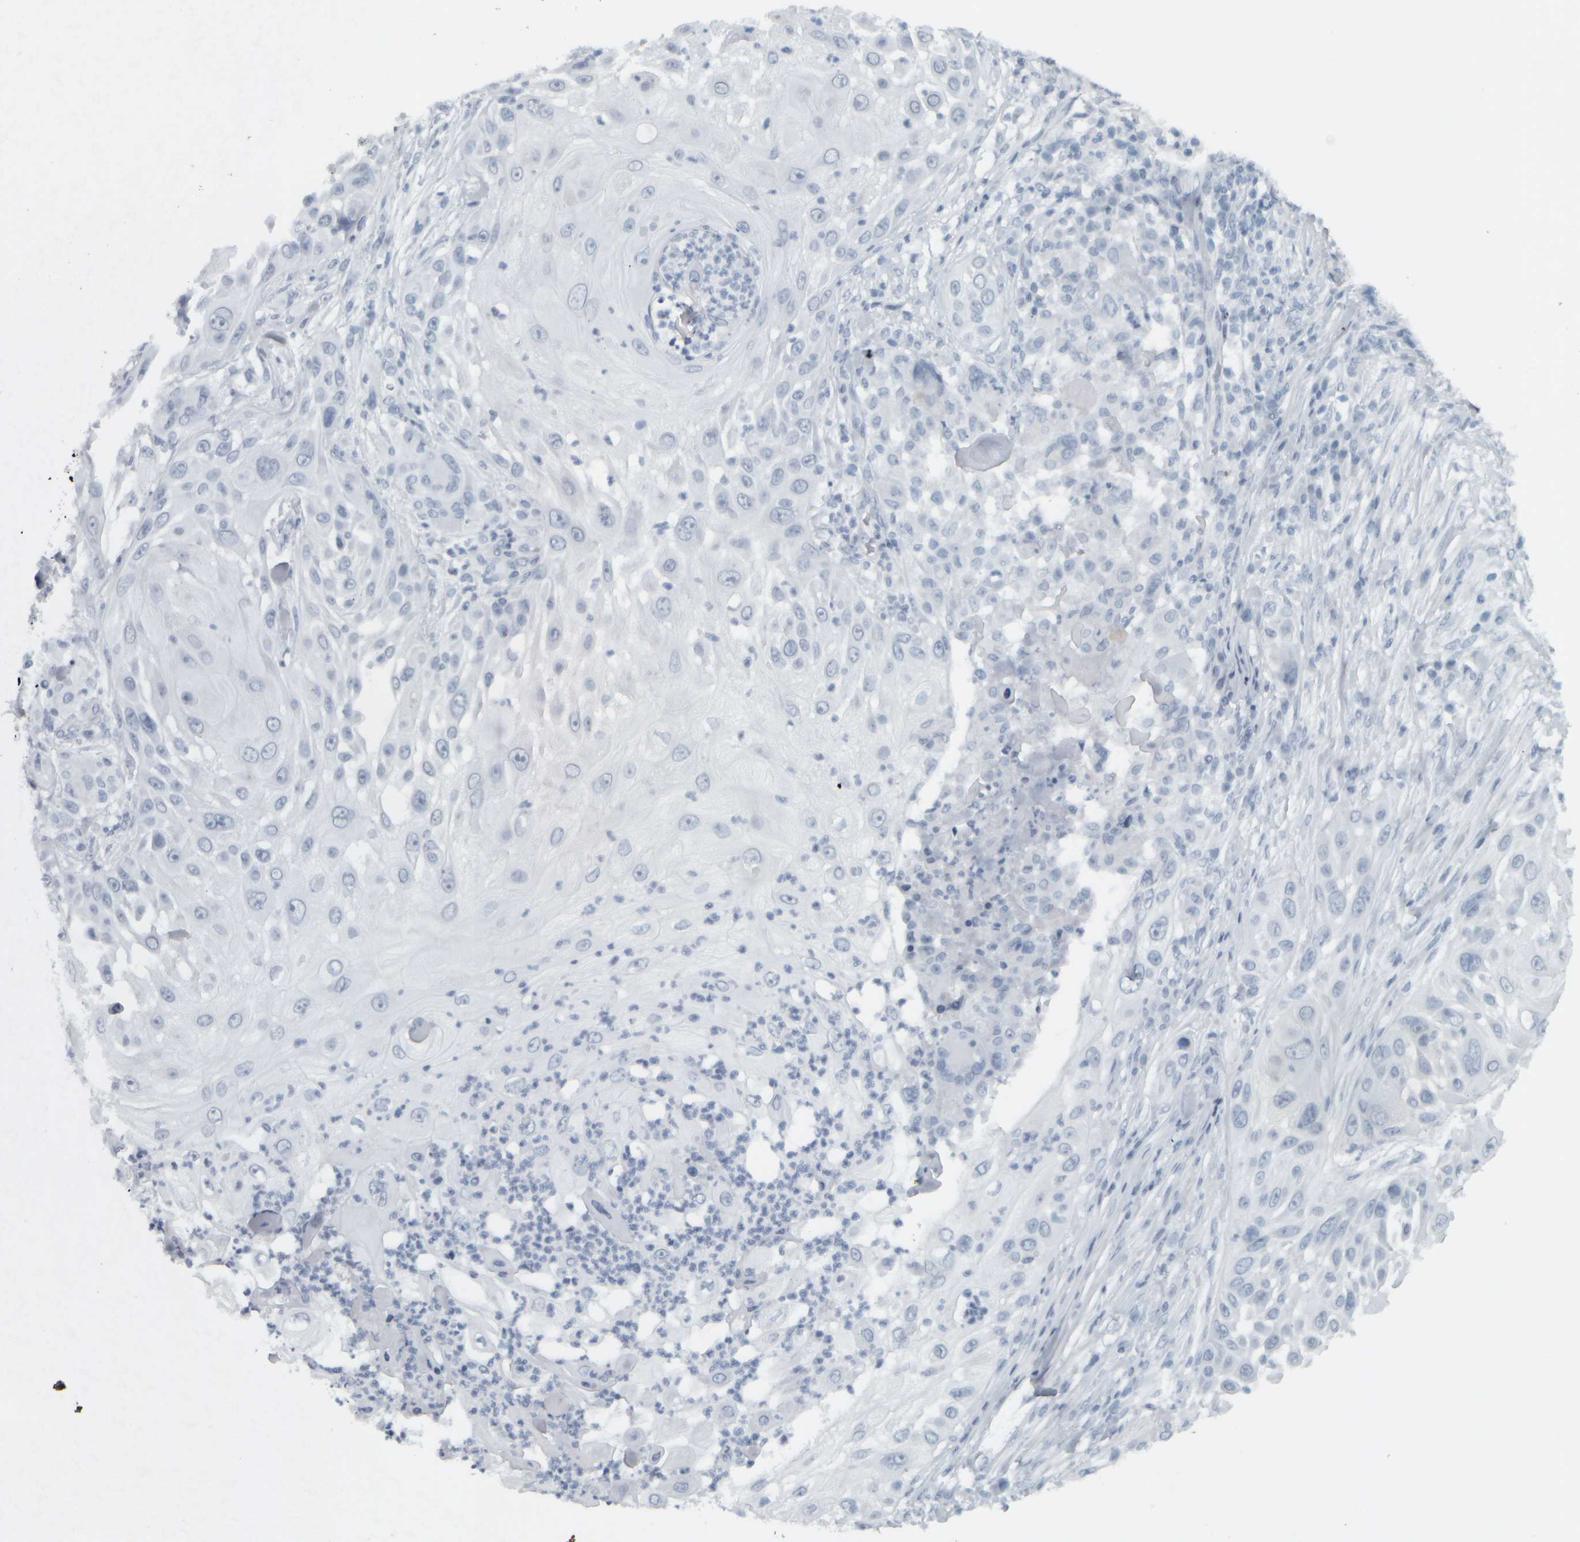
{"staining": {"intensity": "negative", "quantity": "none", "location": "none"}, "tissue": "skin cancer", "cell_type": "Tumor cells", "image_type": "cancer", "snomed": [{"axis": "morphology", "description": "Squamous cell carcinoma, NOS"}, {"axis": "topography", "description": "Skin"}], "caption": "Tumor cells show no significant protein staining in skin cancer (squamous cell carcinoma). The staining is performed using DAB (3,3'-diaminobenzidine) brown chromogen with nuclei counter-stained in using hematoxylin.", "gene": "NAPG", "patient": {"sex": "female", "age": 44}}